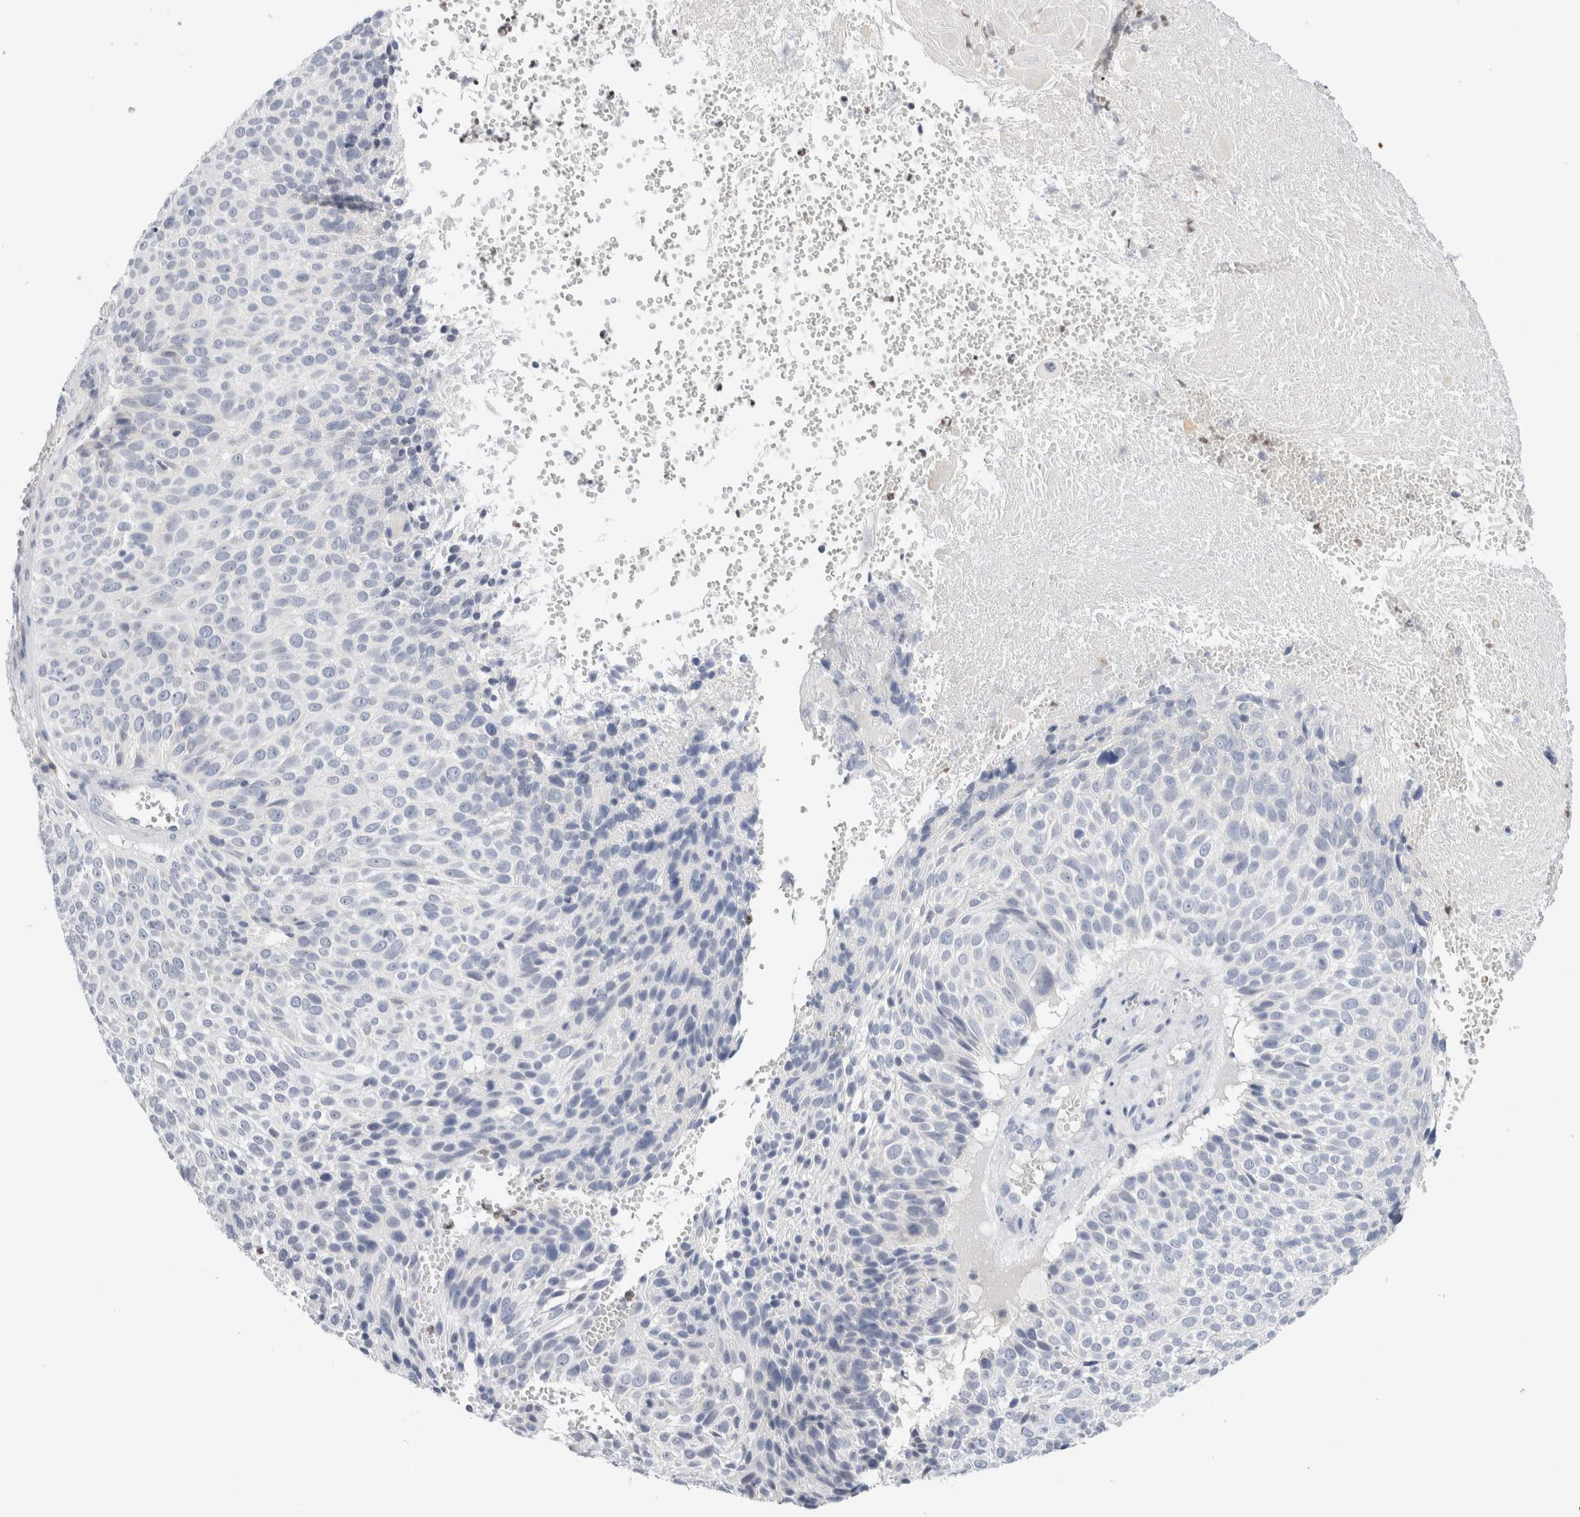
{"staining": {"intensity": "negative", "quantity": "none", "location": "none"}, "tissue": "cervical cancer", "cell_type": "Tumor cells", "image_type": "cancer", "snomed": [{"axis": "morphology", "description": "Squamous cell carcinoma, NOS"}, {"axis": "topography", "description": "Cervix"}], "caption": "The image demonstrates no staining of tumor cells in cervical cancer. (DAB (3,3'-diaminobenzidine) immunohistochemistry (IHC), high magnification).", "gene": "ADAM30", "patient": {"sex": "female", "age": 74}}